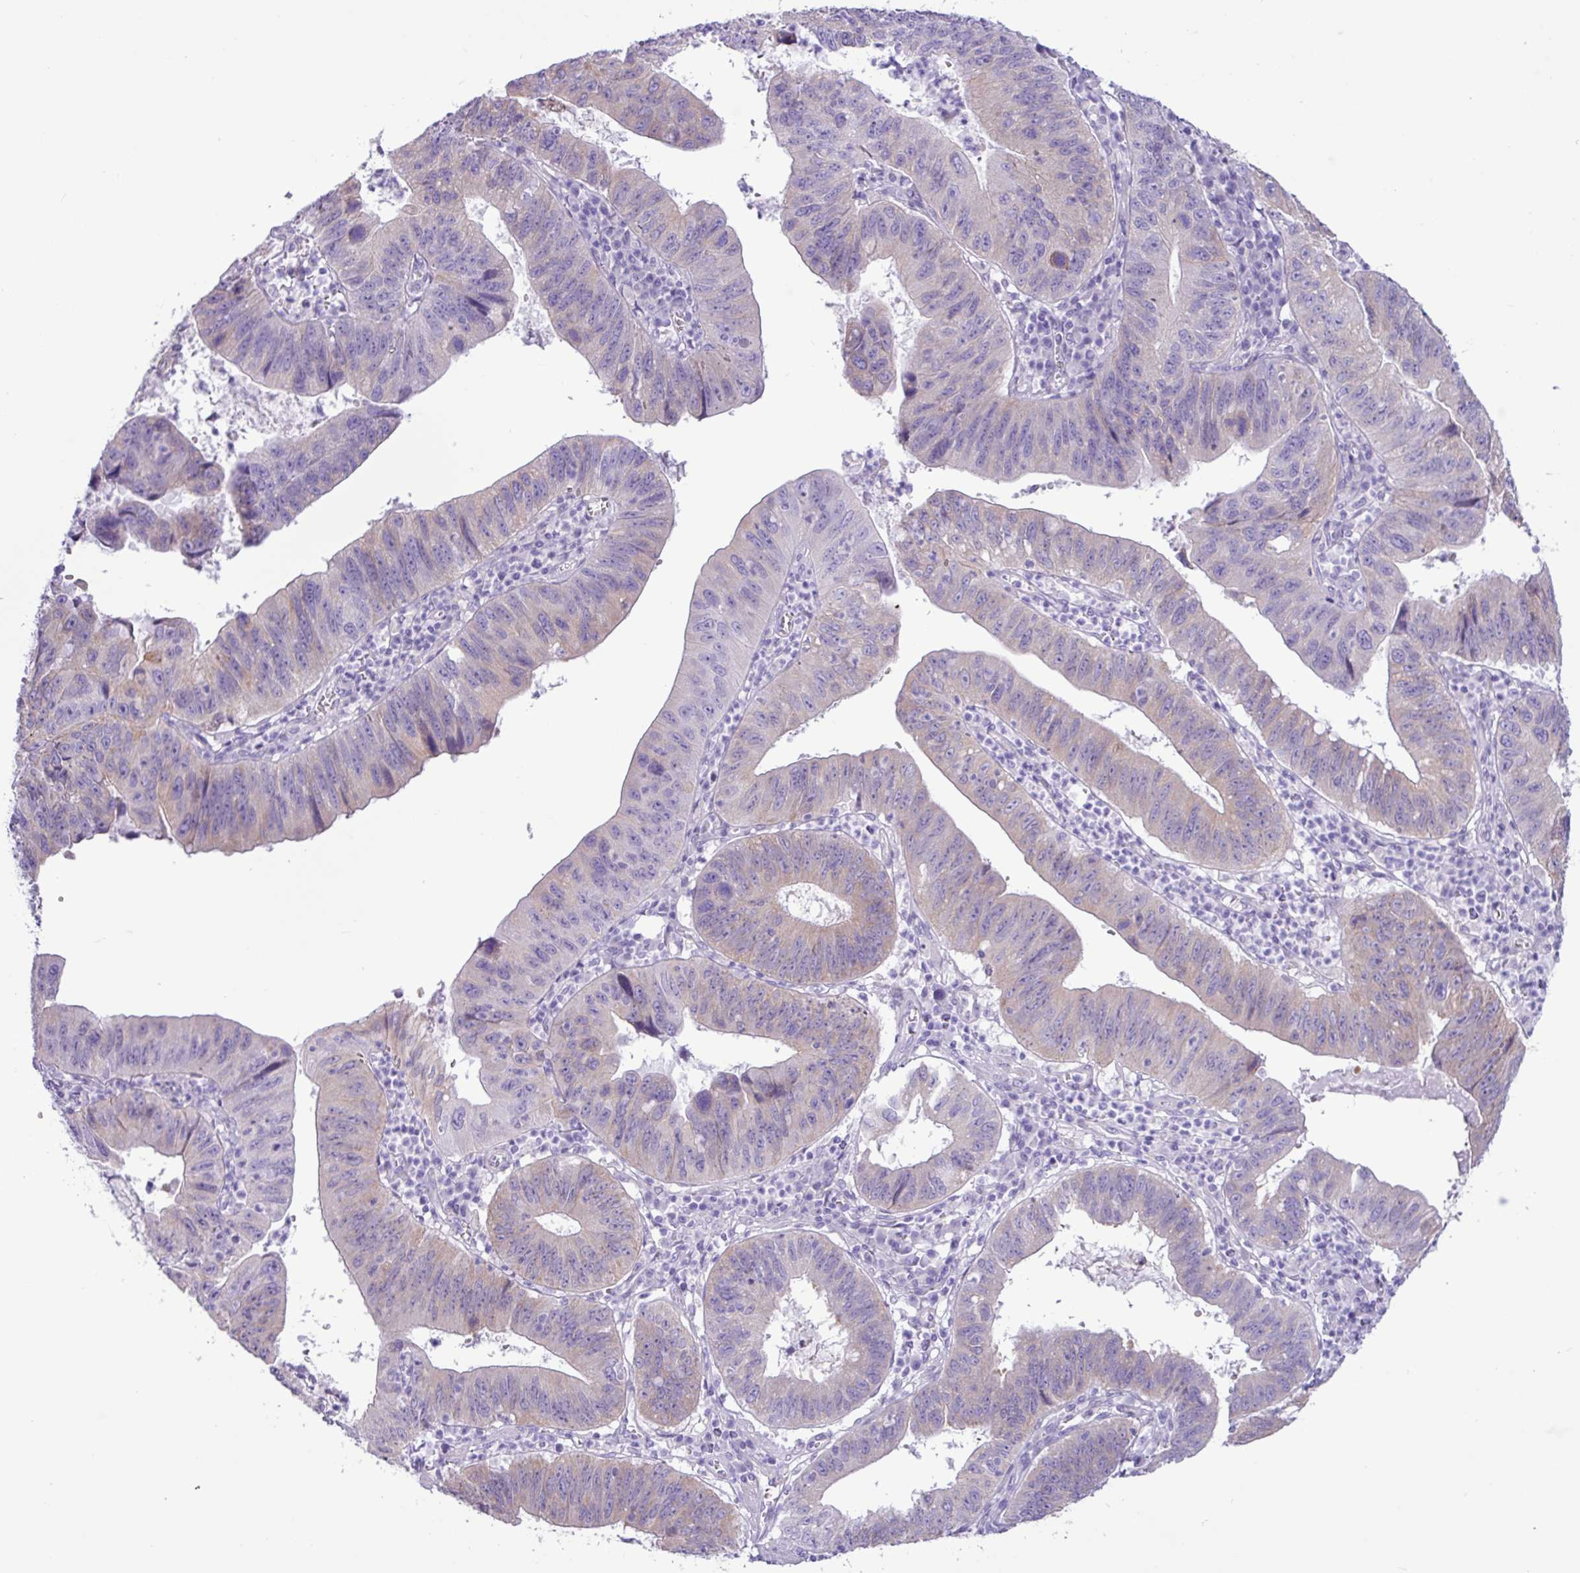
{"staining": {"intensity": "weak", "quantity": "<25%", "location": "cytoplasmic/membranous"}, "tissue": "stomach cancer", "cell_type": "Tumor cells", "image_type": "cancer", "snomed": [{"axis": "morphology", "description": "Adenocarcinoma, NOS"}, {"axis": "topography", "description": "Stomach"}], "caption": "A photomicrograph of stomach cancer (adenocarcinoma) stained for a protein displays no brown staining in tumor cells.", "gene": "SLC38A1", "patient": {"sex": "male", "age": 59}}